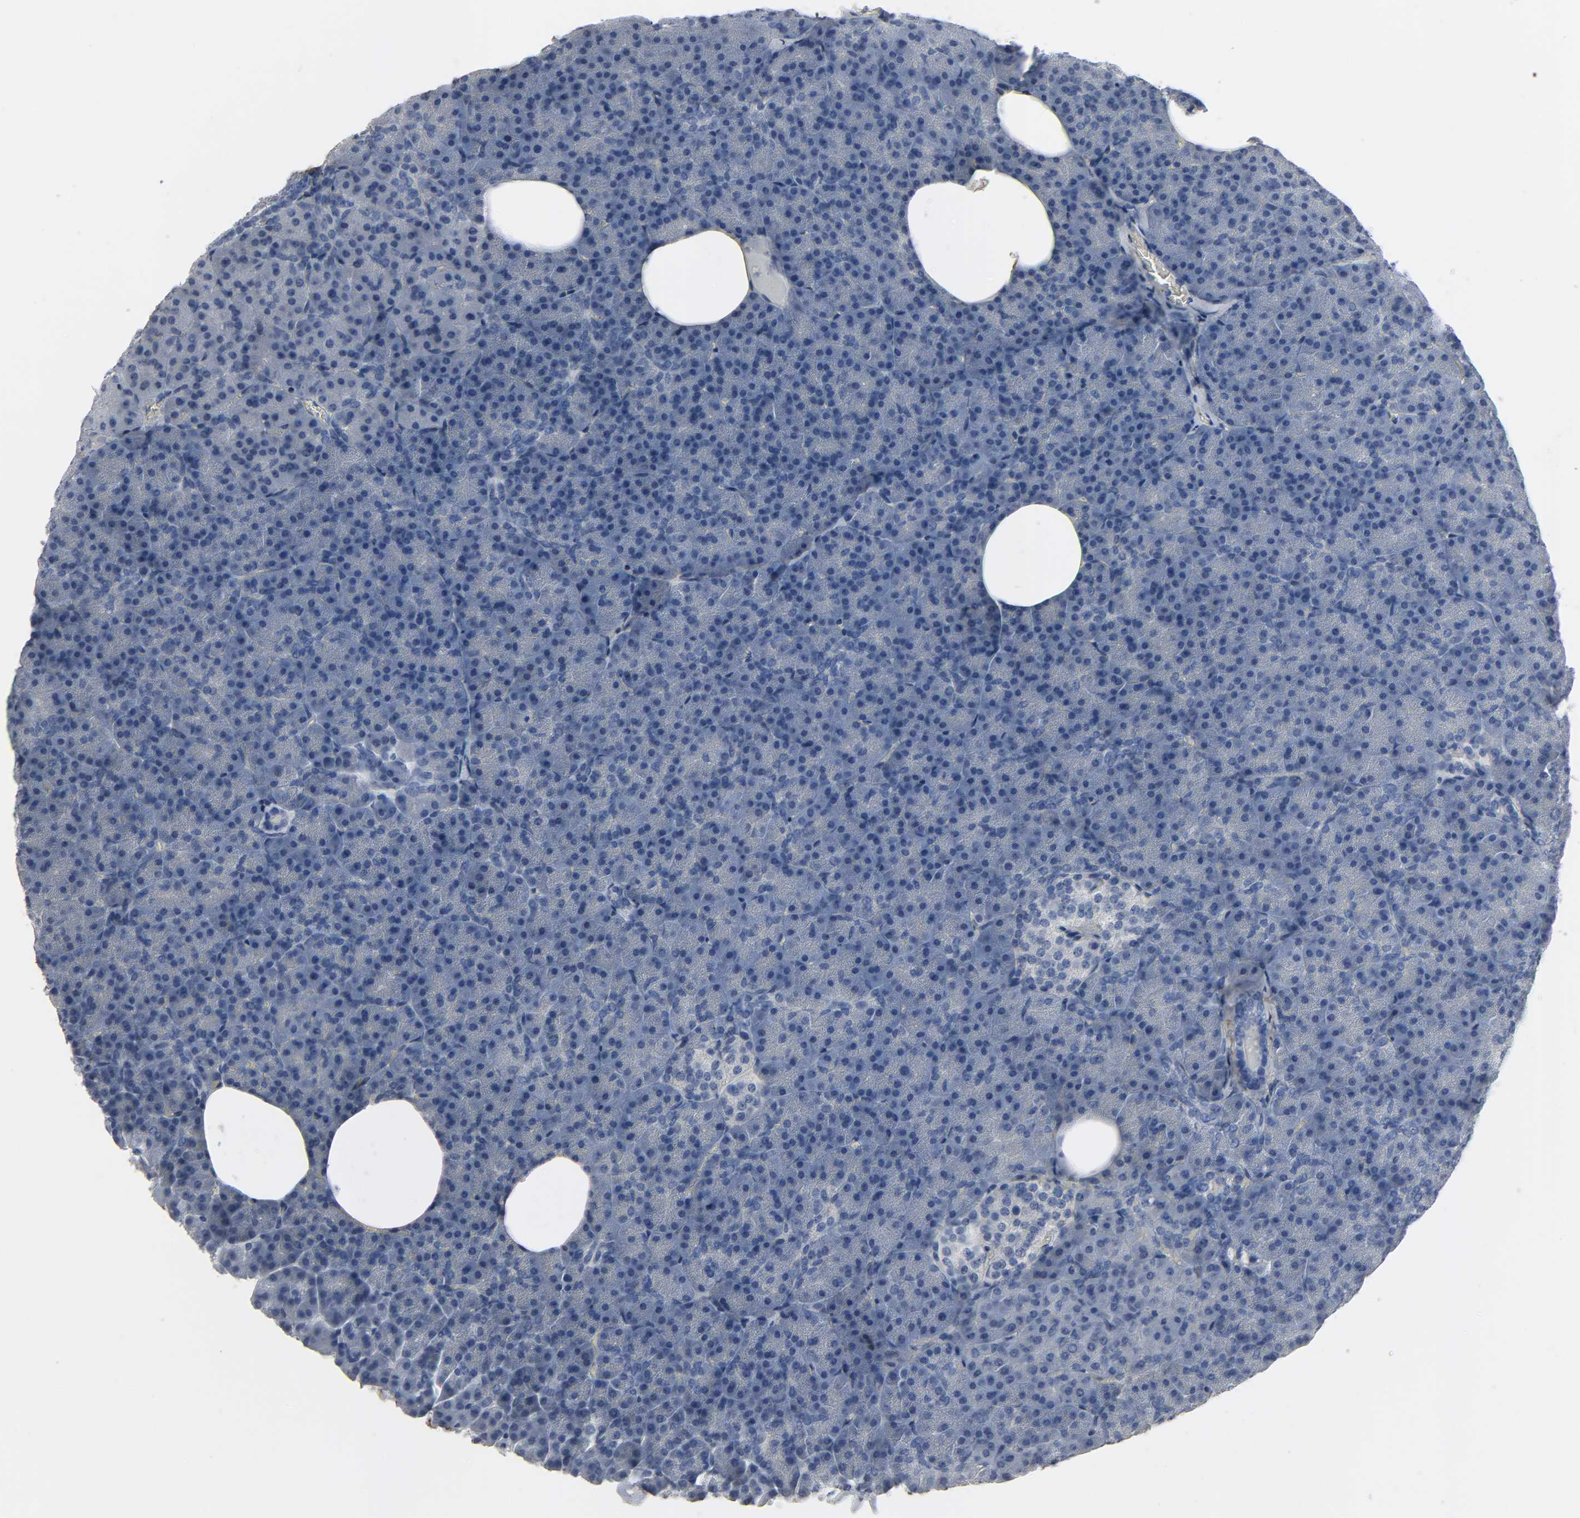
{"staining": {"intensity": "negative", "quantity": "none", "location": "none"}, "tissue": "pancreas", "cell_type": "Exocrine glandular cells", "image_type": "normal", "snomed": [{"axis": "morphology", "description": "Normal tissue, NOS"}, {"axis": "topography", "description": "Pancreas"}], "caption": "Immunohistochemistry (IHC) of normal human pancreas reveals no expression in exocrine glandular cells.", "gene": "FBLN5", "patient": {"sex": "female", "age": 35}}